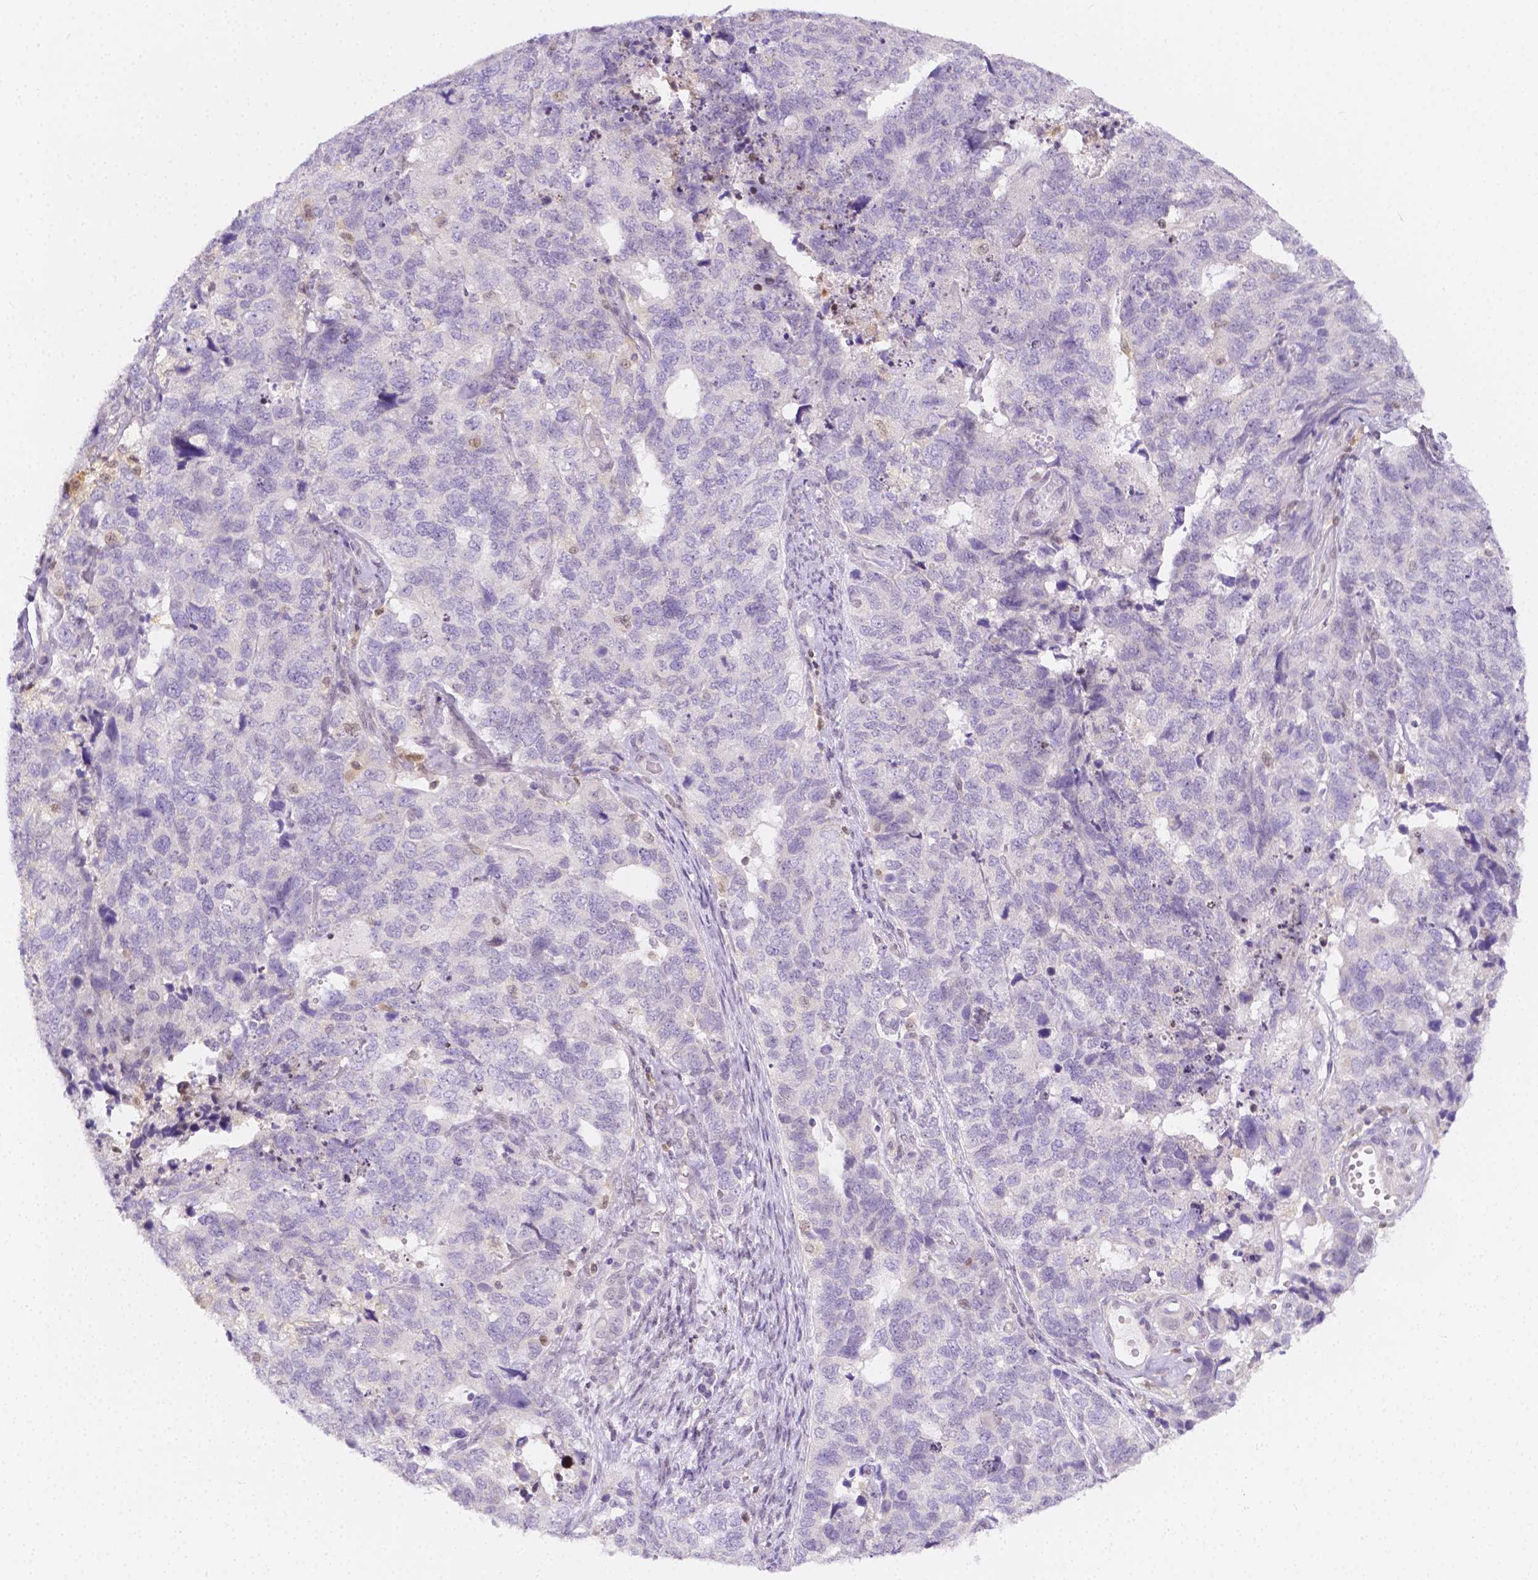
{"staining": {"intensity": "negative", "quantity": "none", "location": "none"}, "tissue": "cervical cancer", "cell_type": "Tumor cells", "image_type": "cancer", "snomed": [{"axis": "morphology", "description": "Squamous cell carcinoma, NOS"}, {"axis": "topography", "description": "Cervix"}], "caption": "Tumor cells show no significant expression in cervical cancer (squamous cell carcinoma).", "gene": "SGTB", "patient": {"sex": "female", "age": 63}}